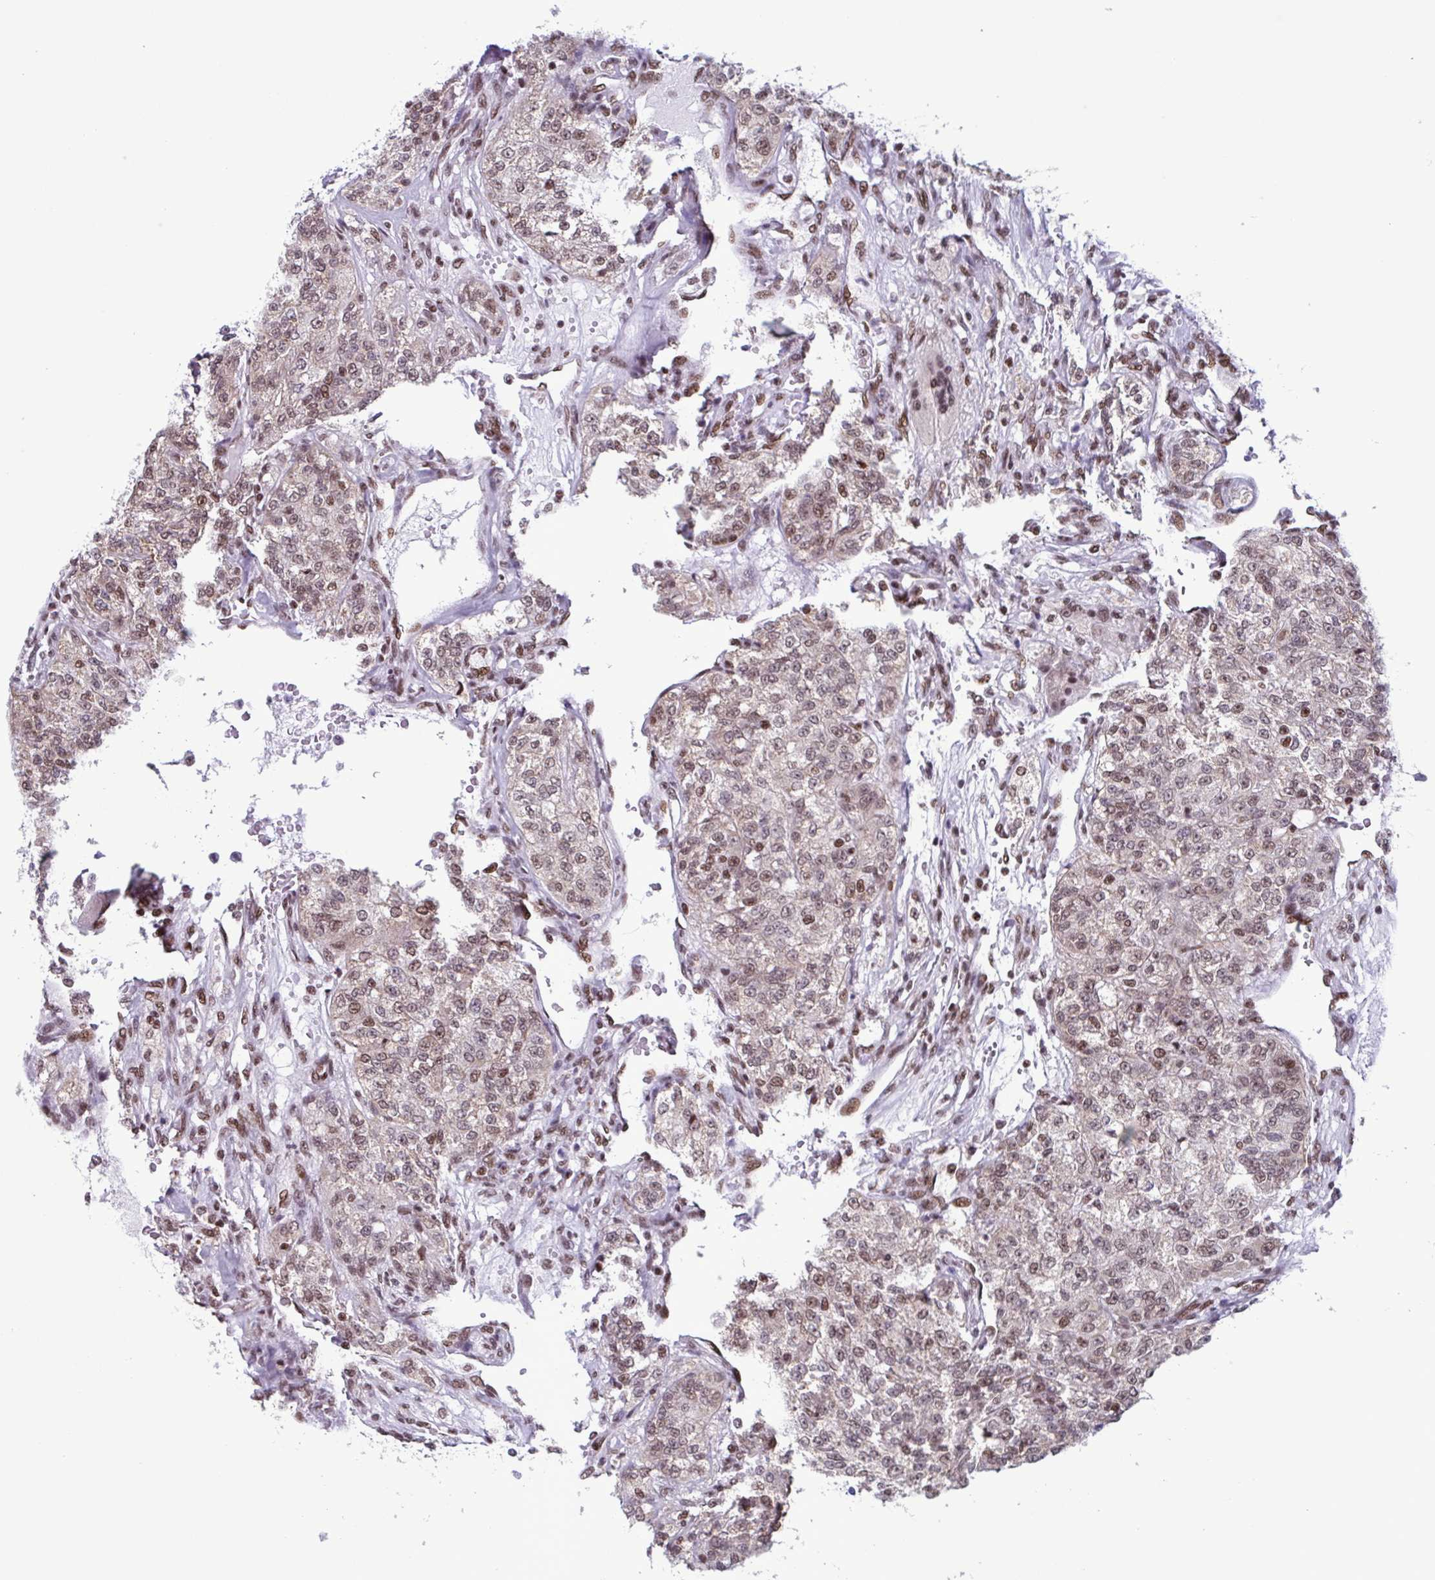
{"staining": {"intensity": "weak", "quantity": ">75%", "location": "nuclear"}, "tissue": "renal cancer", "cell_type": "Tumor cells", "image_type": "cancer", "snomed": [{"axis": "morphology", "description": "Adenocarcinoma, NOS"}, {"axis": "topography", "description": "Kidney"}], "caption": "Renal cancer (adenocarcinoma) was stained to show a protein in brown. There is low levels of weak nuclear staining in approximately >75% of tumor cells.", "gene": "TIMM21", "patient": {"sex": "female", "age": 63}}